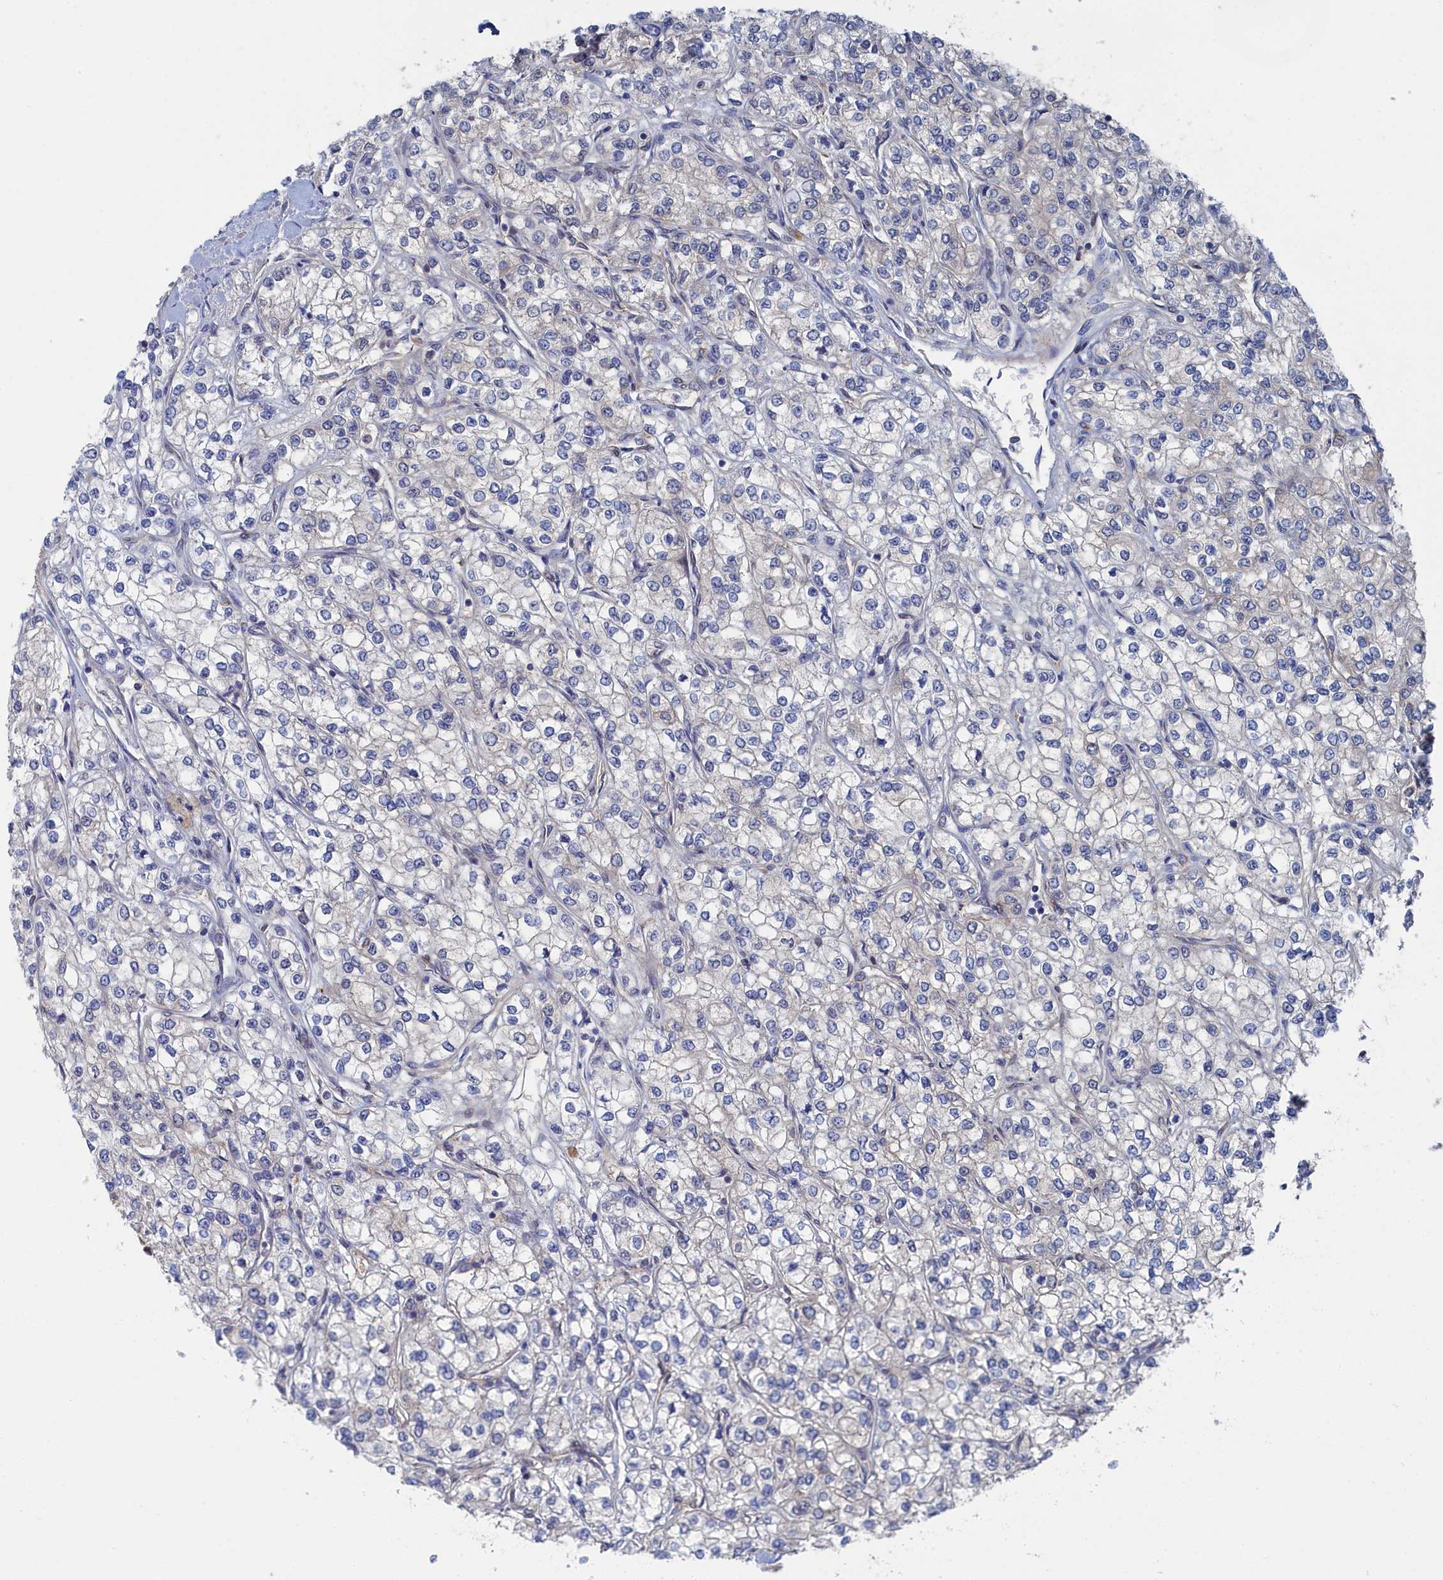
{"staining": {"intensity": "negative", "quantity": "none", "location": "none"}, "tissue": "renal cancer", "cell_type": "Tumor cells", "image_type": "cancer", "snomed": [{"axis": "morphology", "description": "Adenocarcinoma, NOS"}, {"axis": "topography", "description": "Kidney"}], "caption": "Tumor cells are negative for protein expression in human renal cancer.", "gene": "IRGQ", "patient": {"sex": "male", "age": 80}}